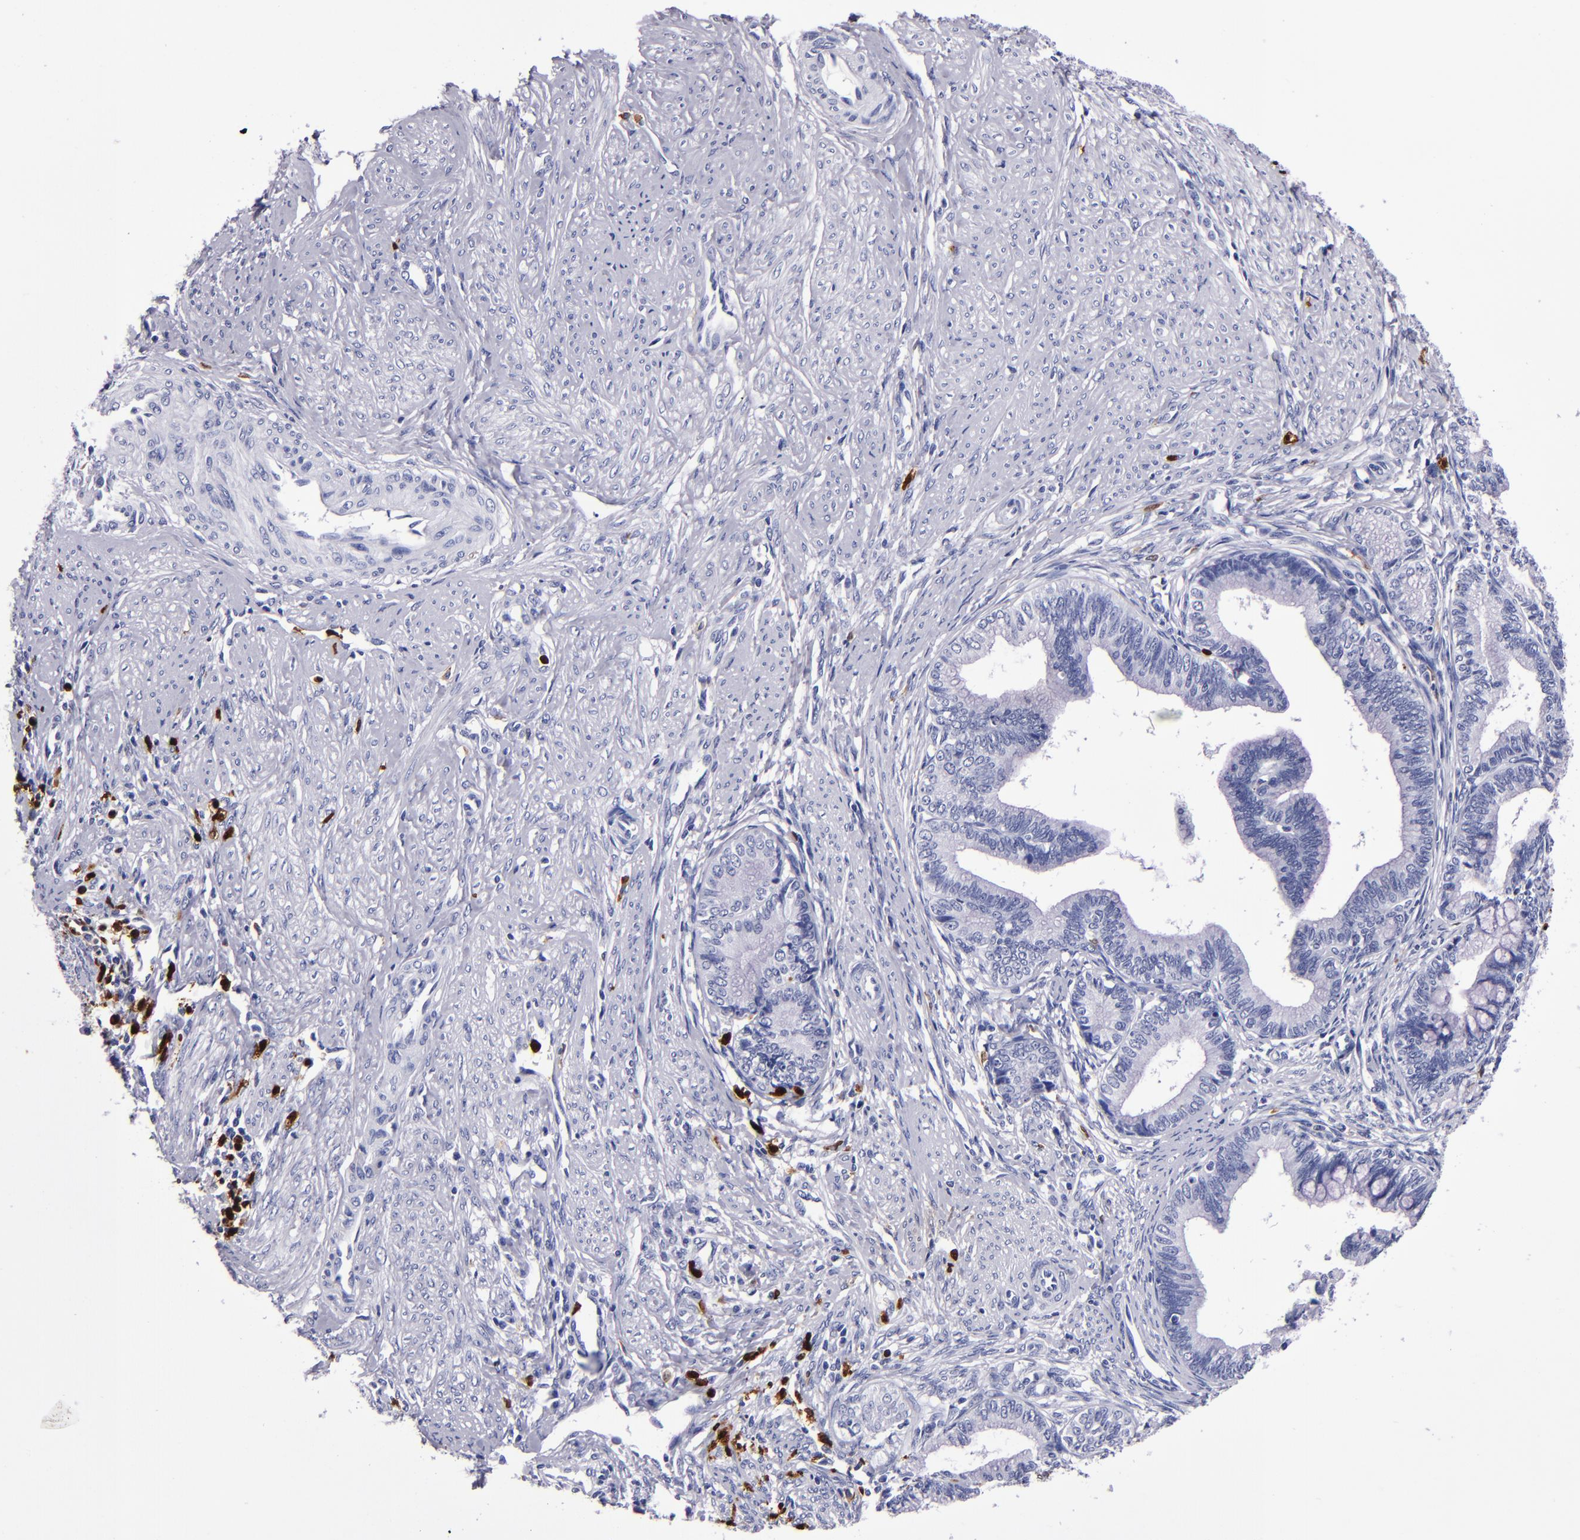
{"staining": {"intensity": "negative", "quantity": "none", "location": "none"}, "tissue": "cervical cancer", "cell_type": "Tumor cells", "image_type": "cancer", "snomed": [{"axis": "morphology", "description": "Adenocarcinoma, NOS"}, {"axis": "topography", "description": "Cervix"}], "caption": "The histopathology image exhibits no staining of tumor cells in adenocarcinoma (cervical). The staining is performed using DAB (3,3'-diaminobenzidine) brown chromogen with nuclei counter-stained in using hematoxylin.", "gene": "S100A8", "patient": {"sex": "female", "age": 36}}